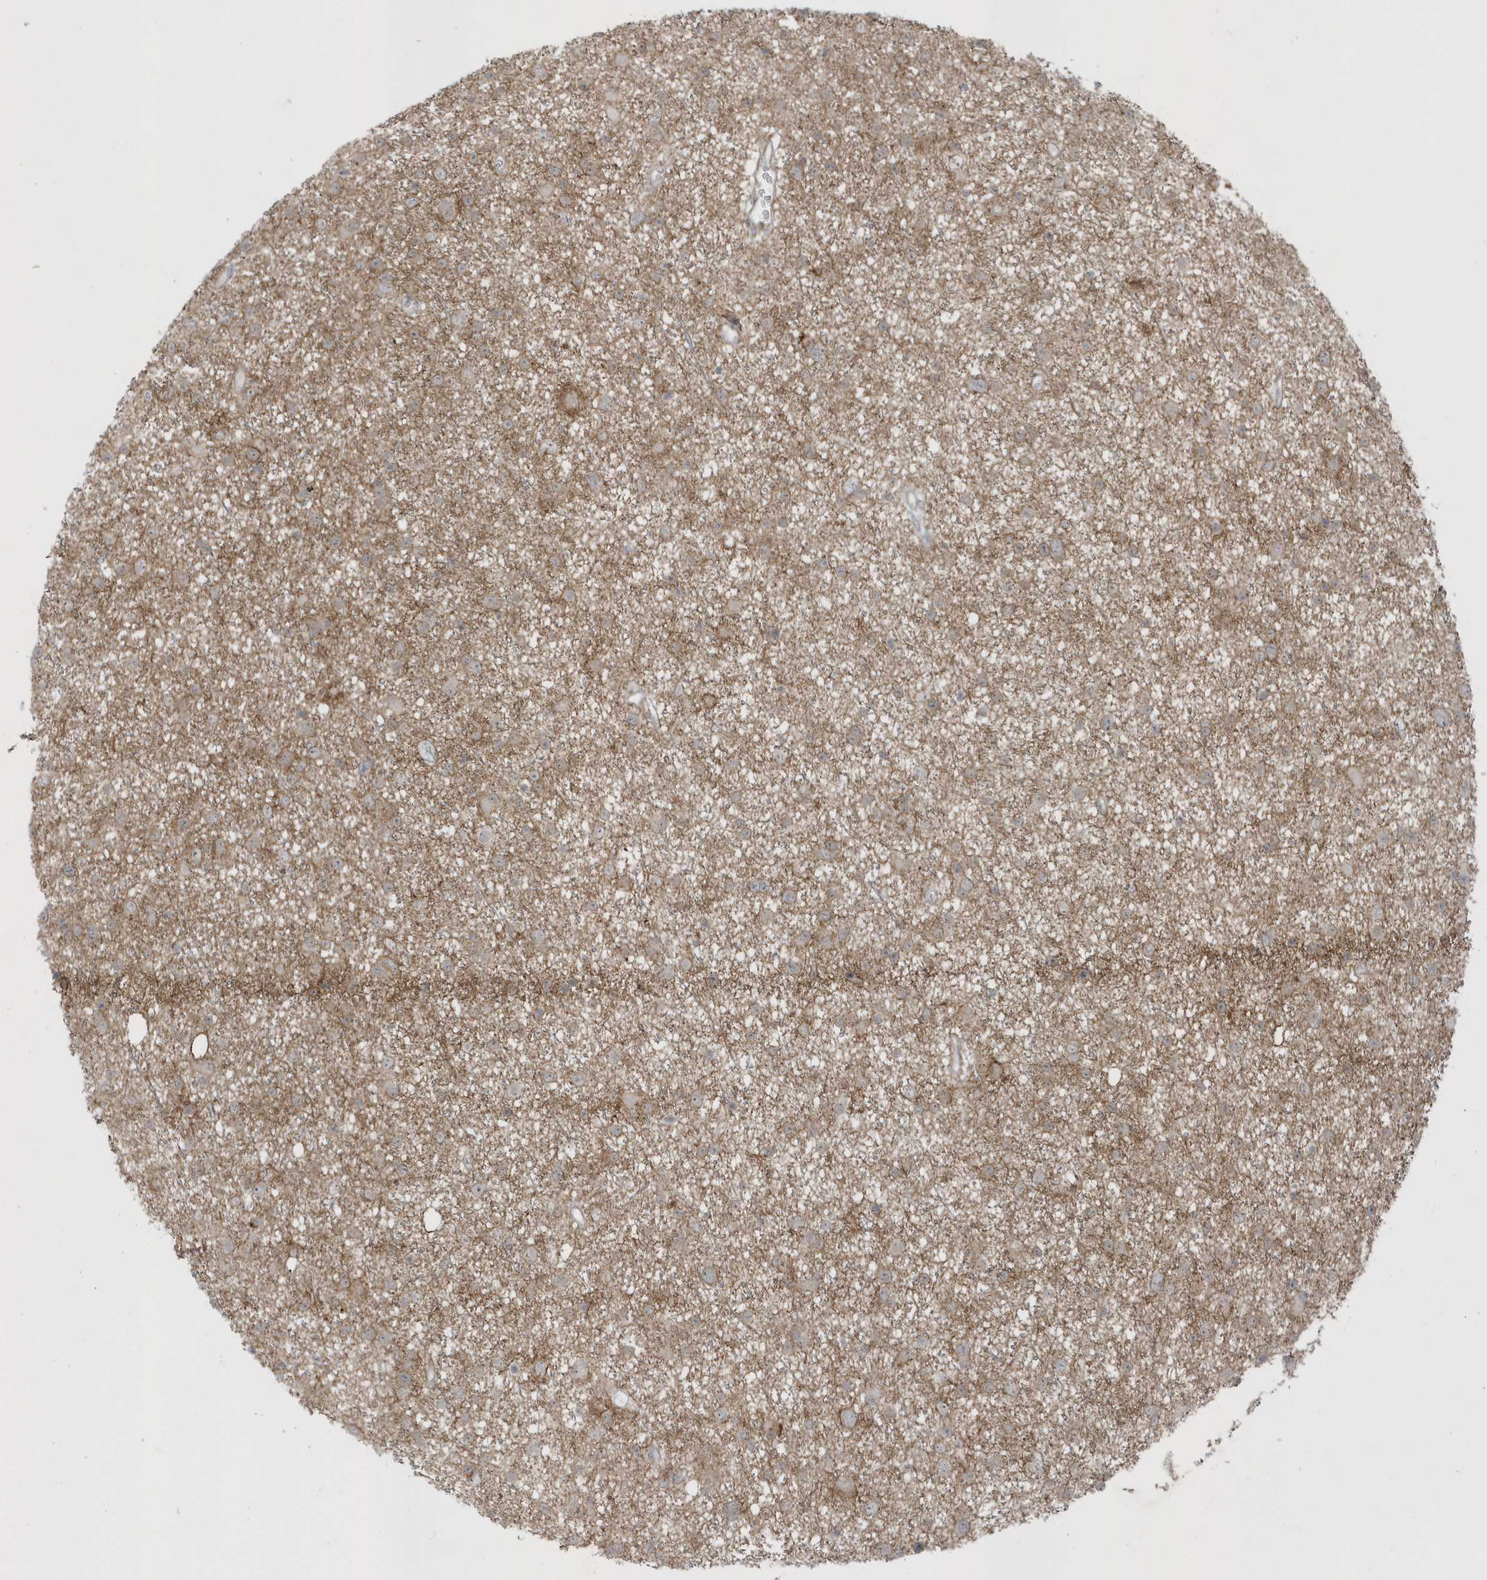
{"staining": {"intensity": "negative", "quantity": "none", "location": "none"}, "tissue": "glioma", "cell_type": "Tumor cells", "image_type": "cancer", "snomed": [{"axis": "morphology", "description": "Glioma, malignant, Low grade"}, {"axis": "topography", "description": "Cerebral cortex"}], "caption": "IHC photomicrograph of neoplastic tissue: human low-grade glioma (malignant) stained with DAB (3,3'-diaminobenzidine) exhibits no significant protein staining in tumor cells.", "gene": "PARD3B", "patient": {"sex": "female", "age": 39}}